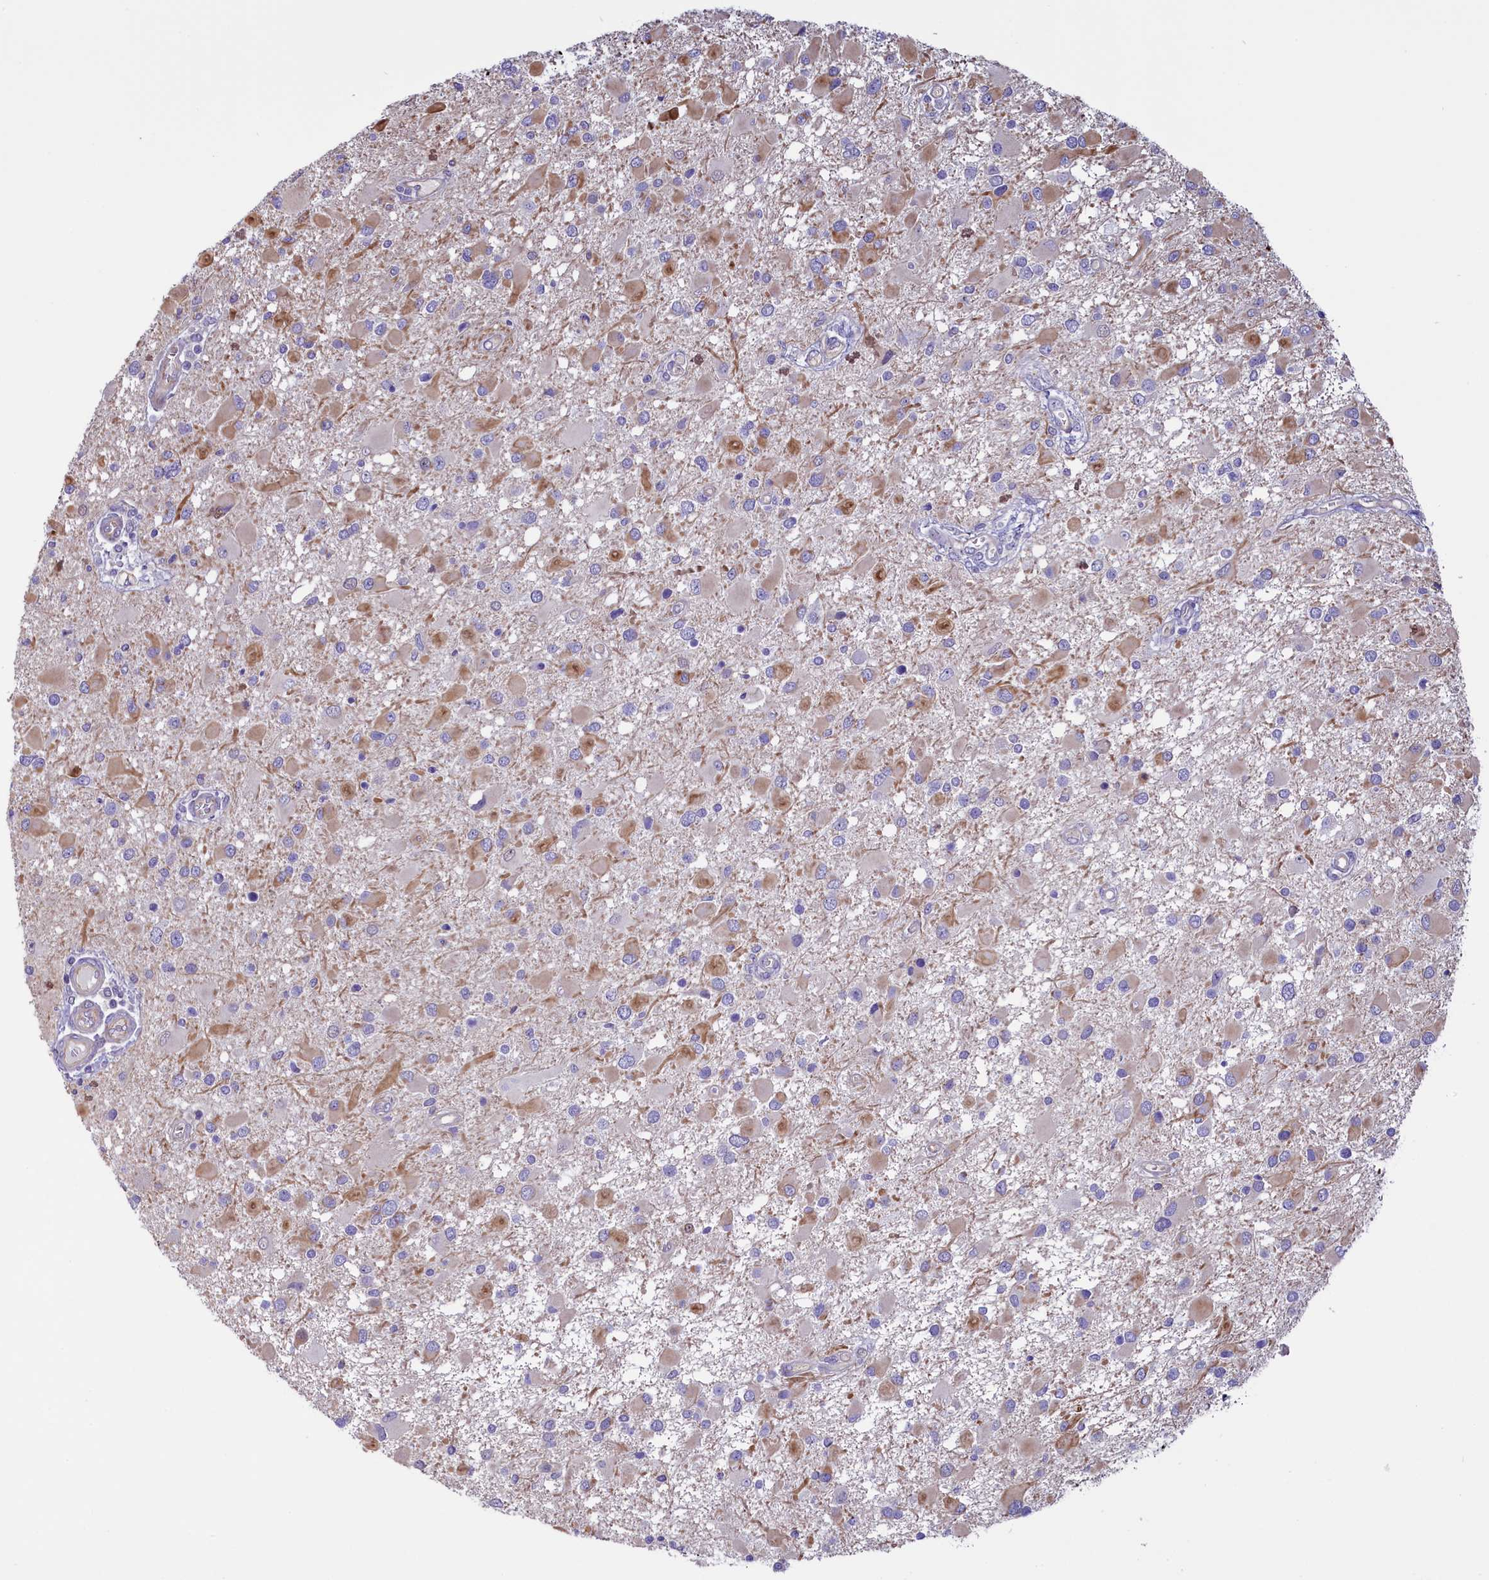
{"staining": {"intensity": "moderate", "quantity": "<25%", "location": "cytoplasmic/membranous"}, "tissue": "glioma", "cell_type": "Tumor cells", "image_type": "cancer", "snomed": [{"axis": "morphology", "description": "Glioma, malignant, High grade"}, {"axis": "topography", "description": "Brain"}], "caption": "About <25% of tumor cells in malignant glioma (high-grade) display moderate cytoplasmic/membranous protein positivity as visualized by brown immunohistochemical staining.", "gene": "PDILT", "patient": {"sex": "male", "age": 53}}